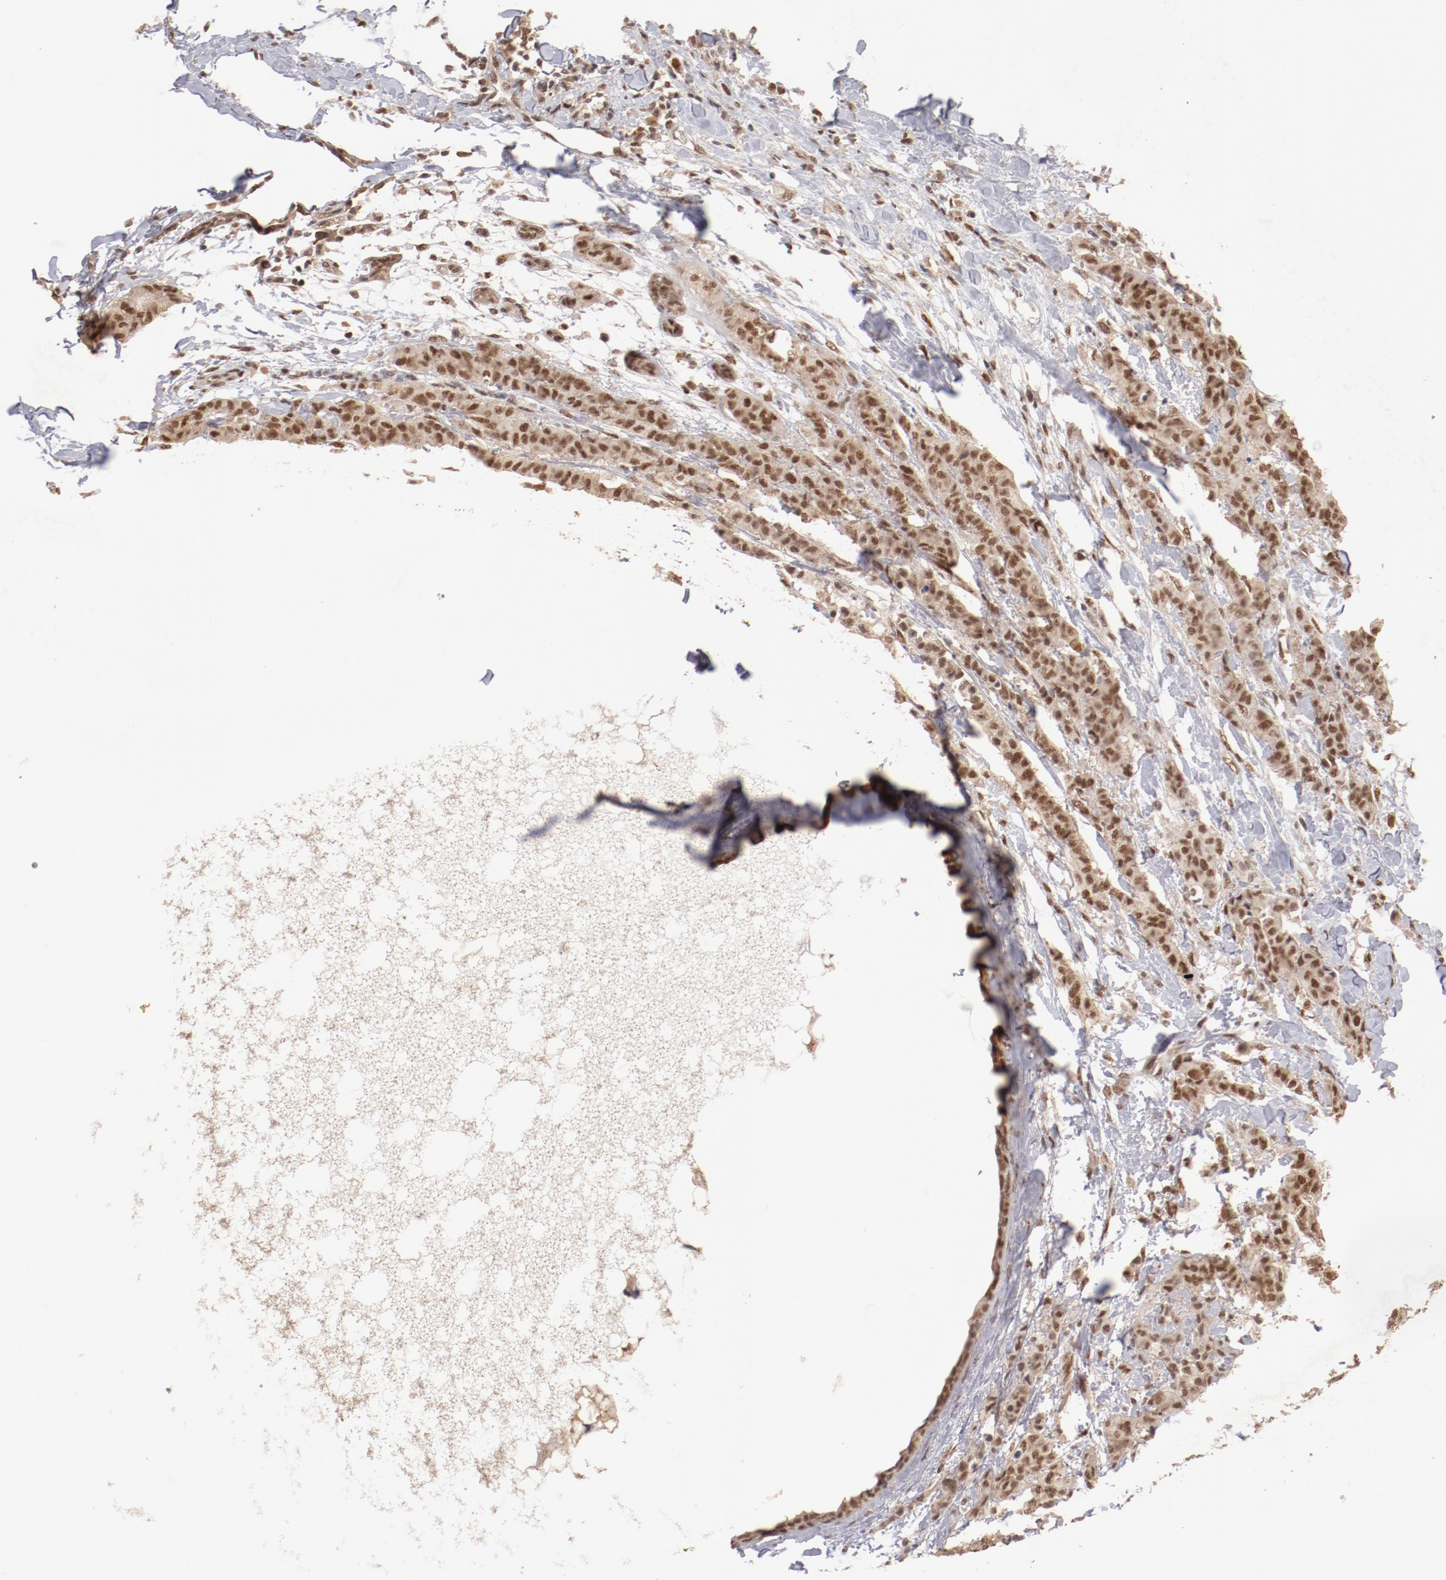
{"staining": {"intensity": "moderate", "quantity": ">75%", "location": "cytoplasmic/membranous,nuclear"}, "tissue": "breast cancer", "cell_type": "Tumor cells", "image_type": "cancer", "snomed": [{"axis": "morphology", "description": "Duct carcinoma"}, {"axis": "topography", "description": "Breast"}], "caption": "Intraductal carcinoma (breast) stained for a protein shows moderate cytoplasmic/membranous and nuclear positivity in tumor cells.", "gene": "CLOCK", "patient": {"sex": "female", "age": 40}}